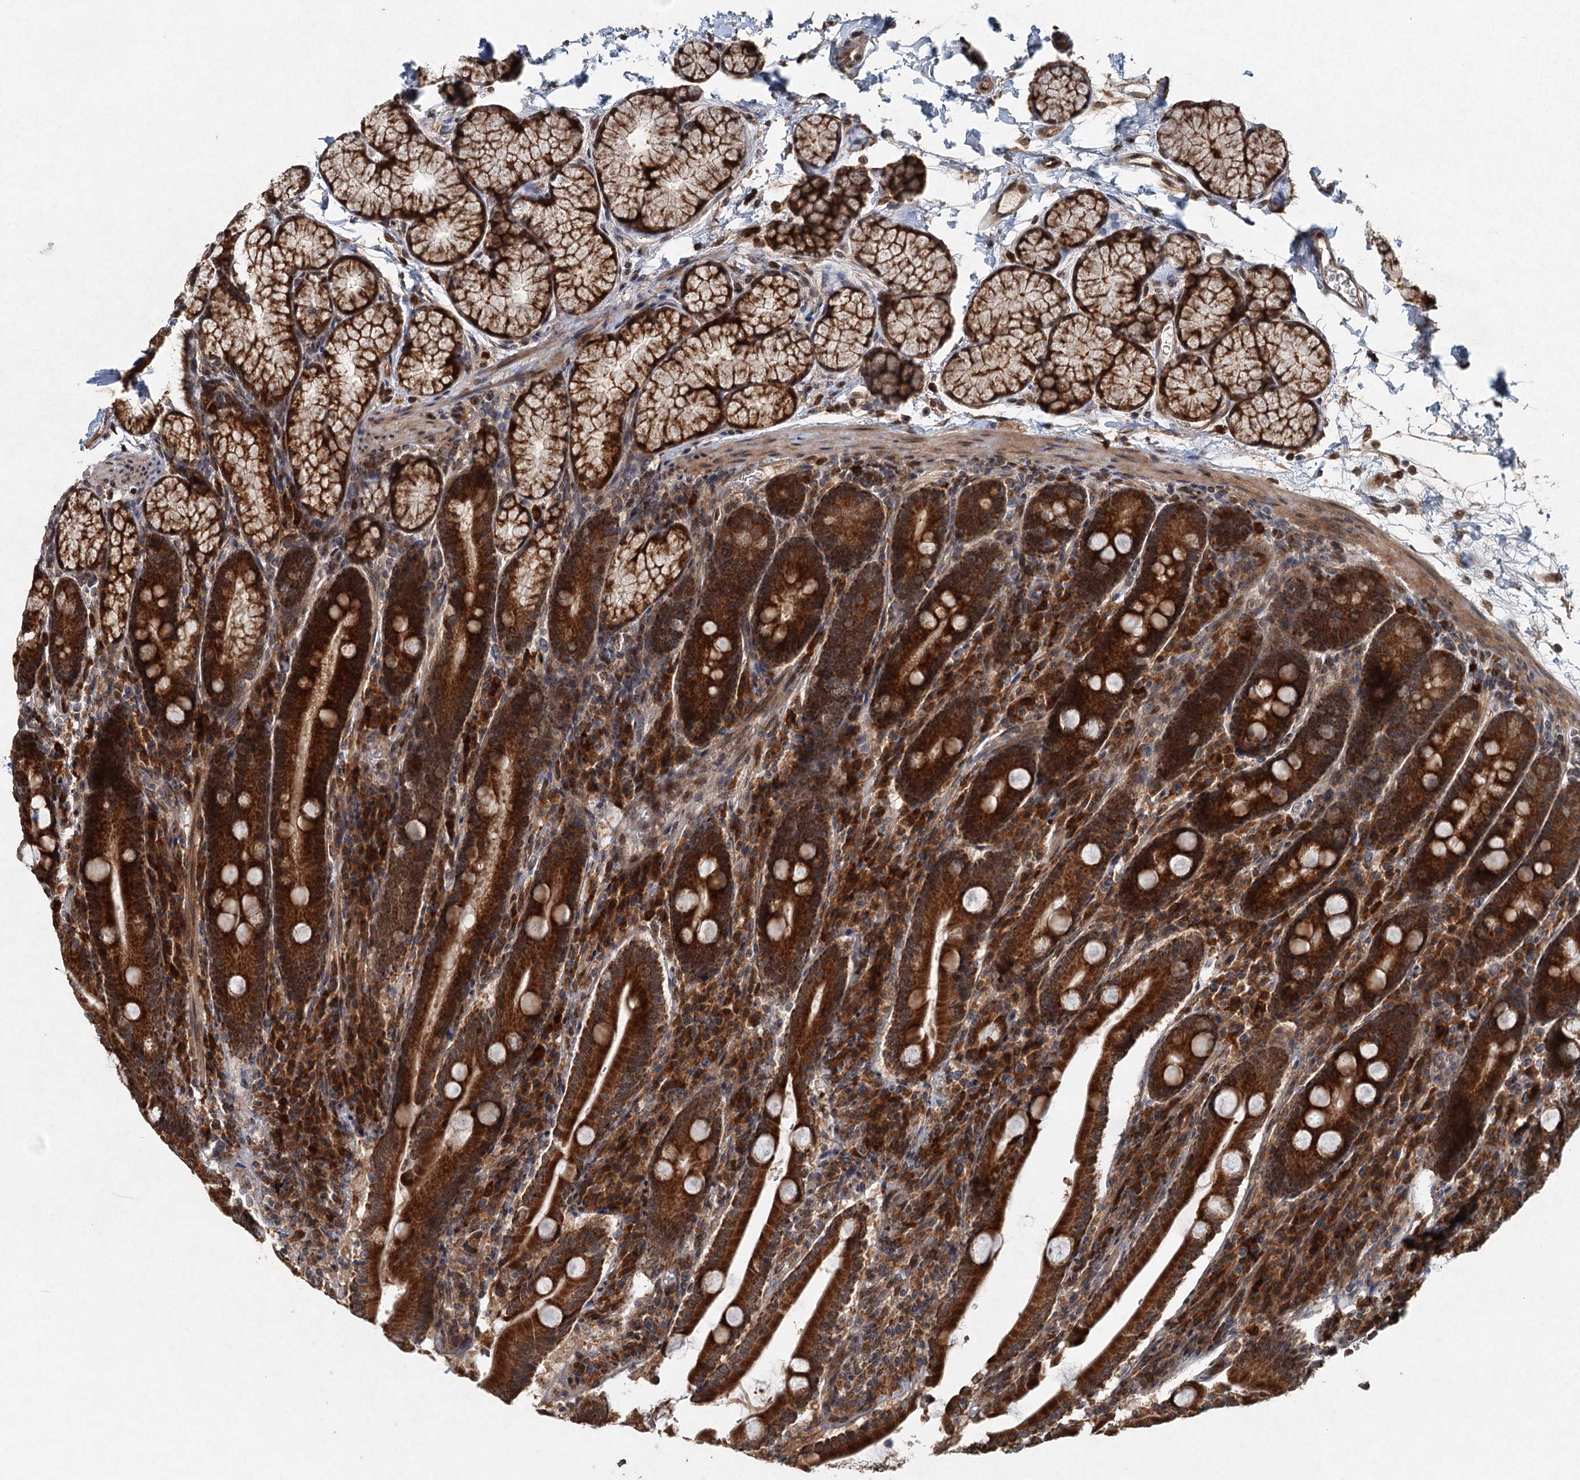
{"staining": {"intensity": "strong", "quantity": ">75%", "location": "cytoplasmic/membranous"}, "tissue": "duodenum", "cell_type": "Glandular cells", "image_type": "normal", "snomed": [{"axis": "morphology", "description": "Normal tissue, NOS"}, {"axis": "topography", "description": "Duodenum"}], "caption": "IHC staining of normal duodenum, which shows high levels of strong cytoplasmic/membranous positivity in about >75% of glandular cells indicating strong cytoplasmic/membranous protein expression. The staining was performed using DAB (3,3'-diaminobenzidine) (brown) for protein detection and nuclei were counterstained in hematoxylin (blue).", "gene": "SRPX2", "patient": {"sex": "male", "age": 35}}